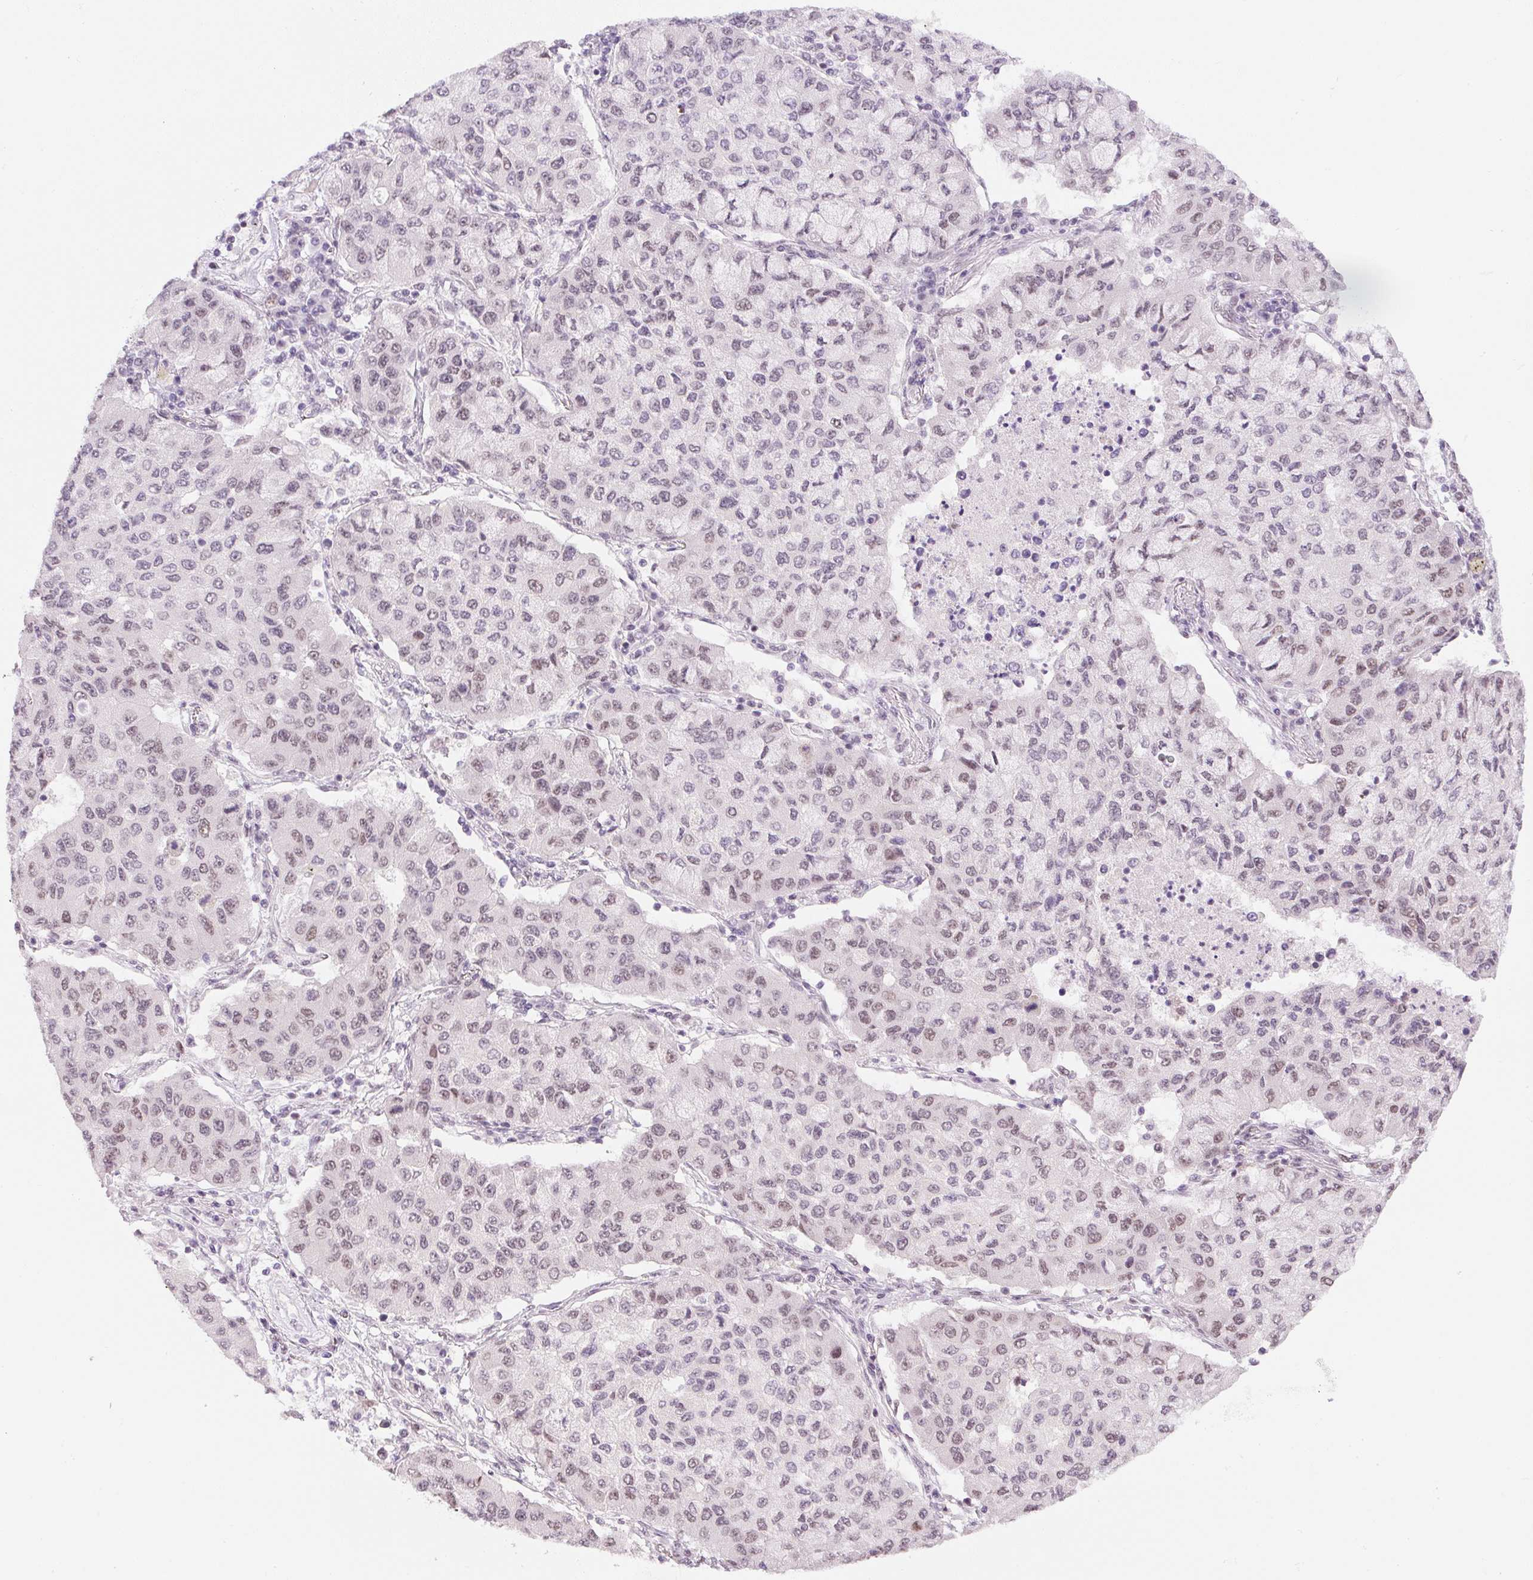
{"staining": {"intensity": "weak", "quantity": ">75%", "location": "nuclear"}, "tissue": "lung cancer", "cell_type": "Tumor cells", "image_type": "cancer", "snomed": [{"axis": "morphology", "description": "Squamous cell carcinoma, NOS"}, {"axis": "topography", "description": "Lung"}], "caption": "This is a photomicrograph of immunohistochemistry (IHC) staining of lung squamous cell carcinoma, which shows weak staining in the nuclear of tumor cells.", "gene": "DPPA4", "patient": {"sex": "male", "age": 74}}